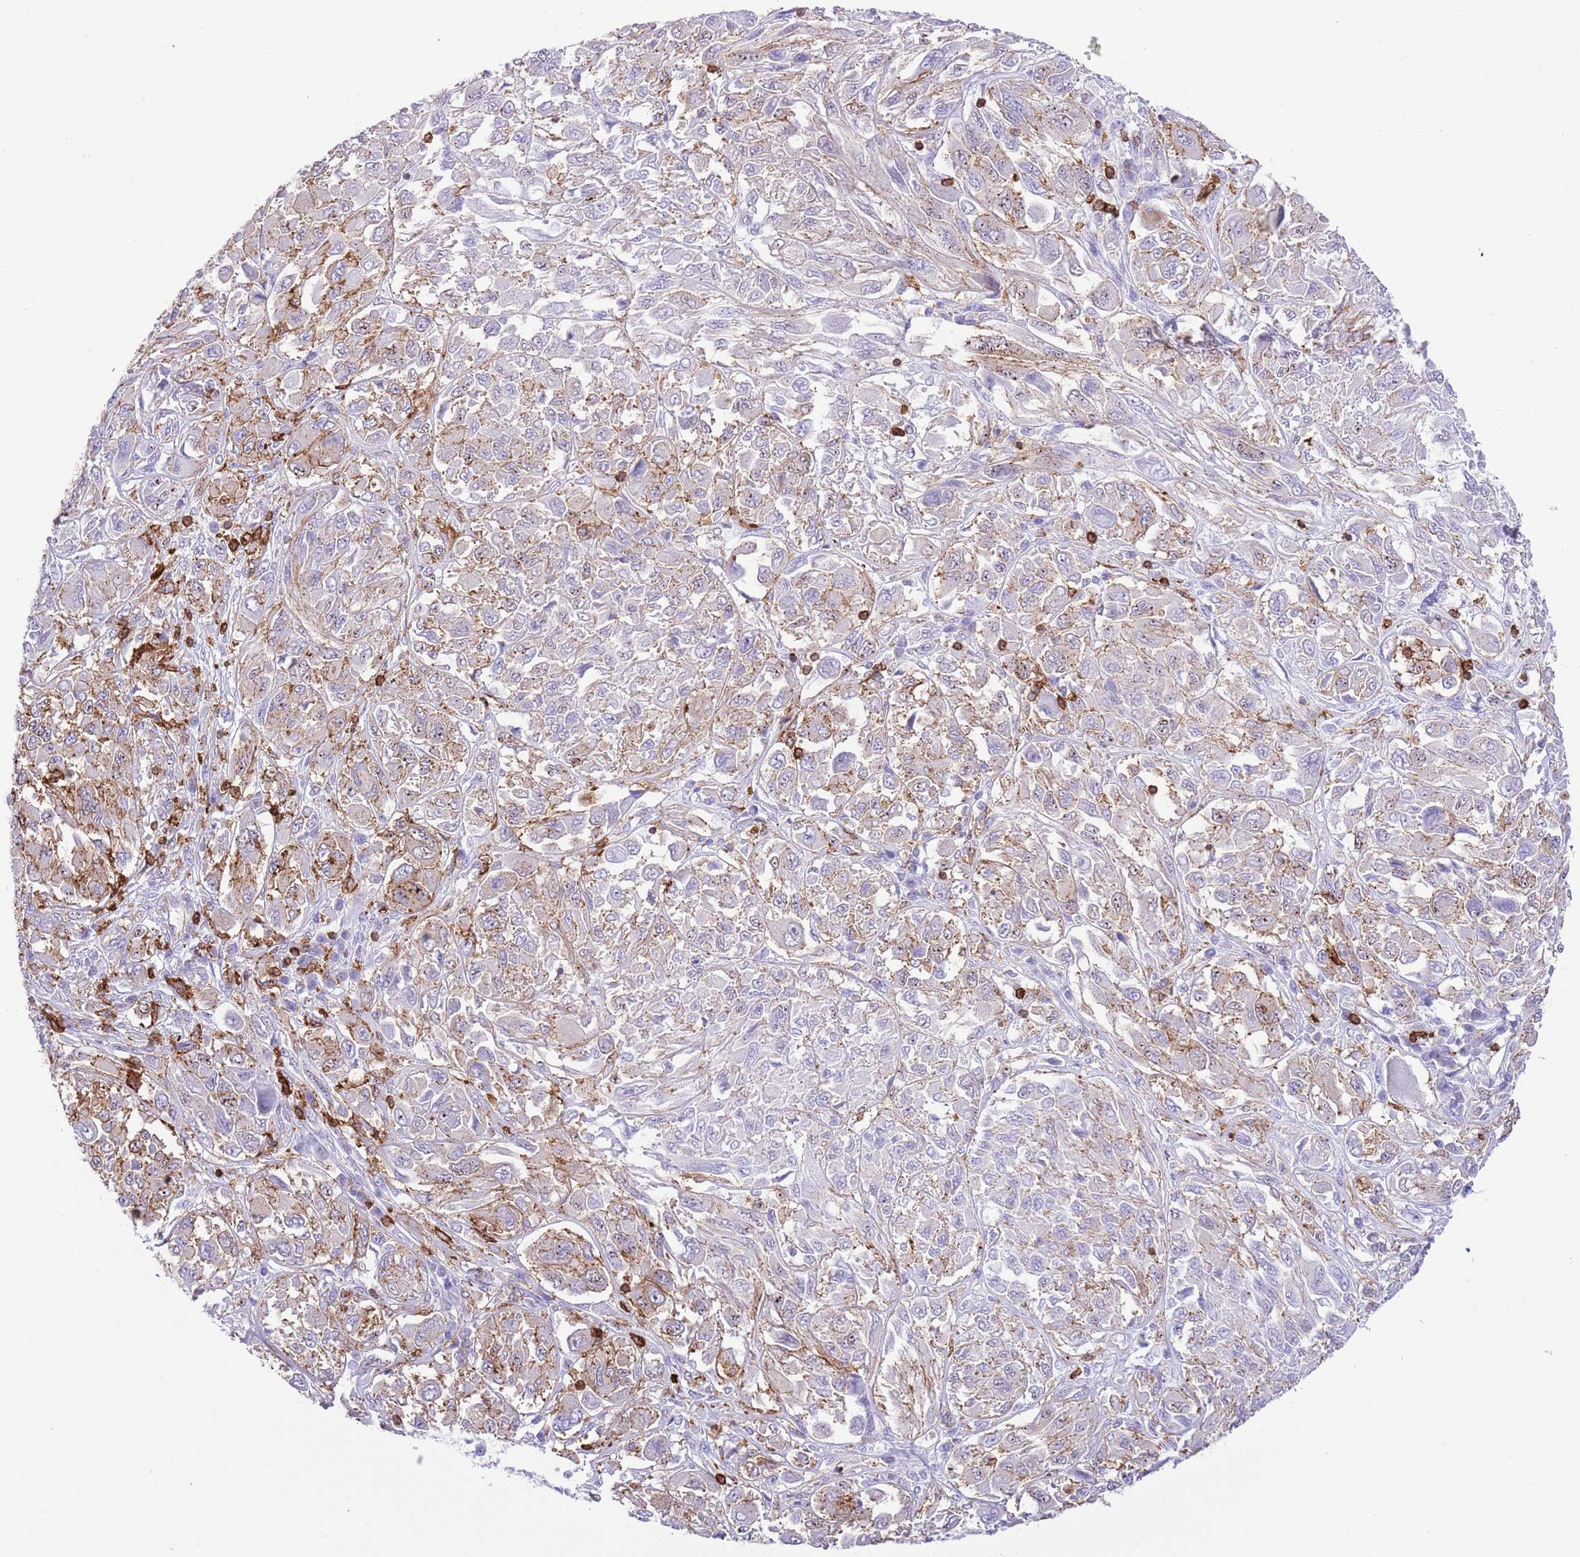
{"staining": {"intensity": "moderate", "quantity": "<25%", "location": "cytoplasmic/membranous"}, "tissue": "melanoma", "cell_type": "Tumor cells", "image_type": "cancer", "snomed": [{"axis": "morphology", "description": "Malignant melanoma, NOS"}, {"axis": "topography", "description": "Skin"}], "caption": "Brown immunohistochemical staining in malignant melanoma demonstrates moderate cytoplasmic/membranous staining in approximately <25% of tumor cells. The protein of interest is shown in brown color, while the nuclei are stained blue.", "gene": "EFHD2", "patient": {"sex": "female", "age": 91}}